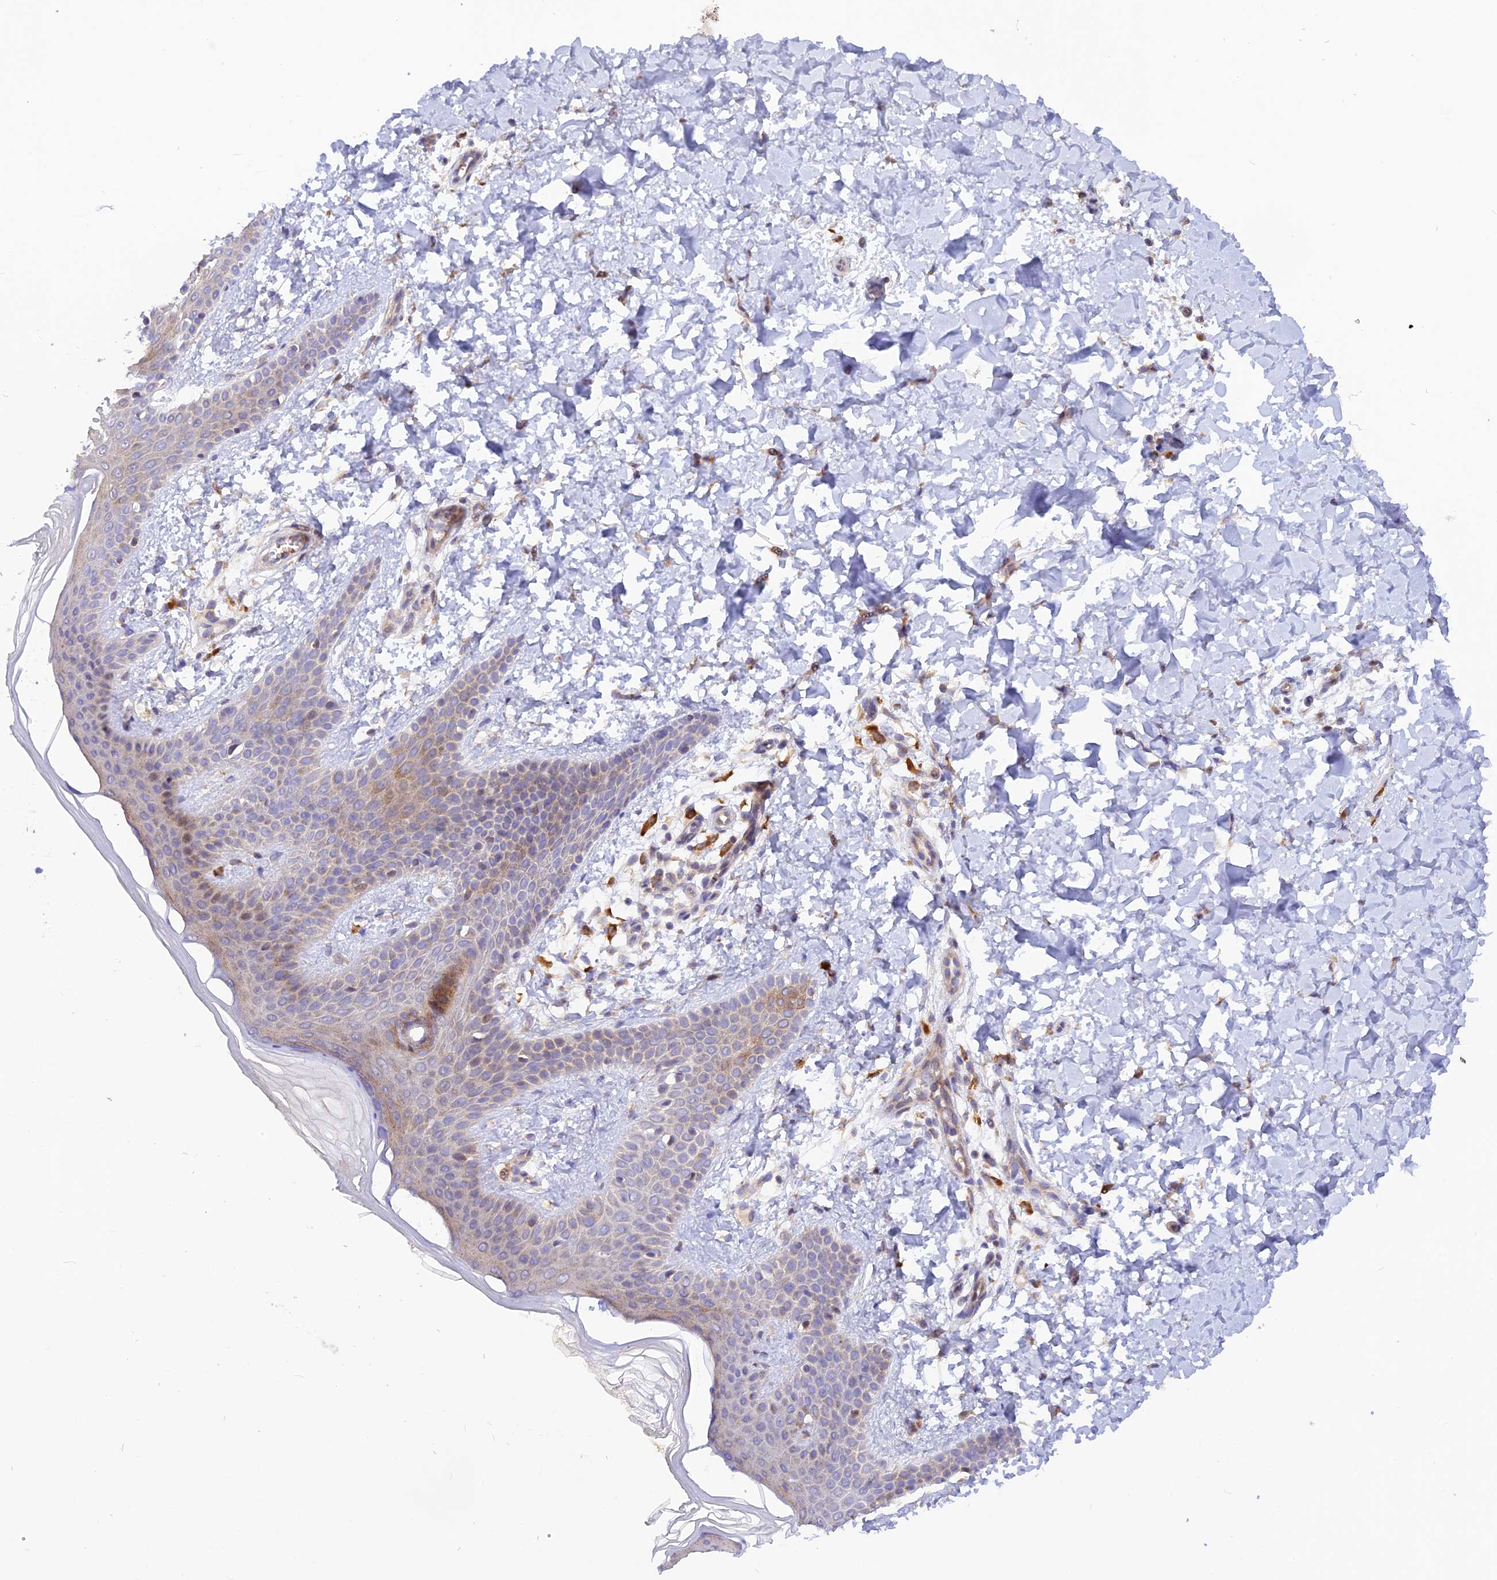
{"staining": {"intensity": "moderate", "quantity": "25%-75%", "location": "cytoplasmic/membranous"}, "tissue": "skin", "cell_type": "Fibroblasts", "image_type": "normal", "snomed": [{"axis": "morphology", "description": "Normal tissue, NOS"}, {"axis": "topography", "description": "Skin"}], "caption": "Immunohistochemical staining of normal human skin demonstrates medium levels of moderate cytoplasmic/membranous expression in about 25%-75% of fibroblasts.", "gene": "WDFY4", "patient": {"sex": "male", "age": 36}}